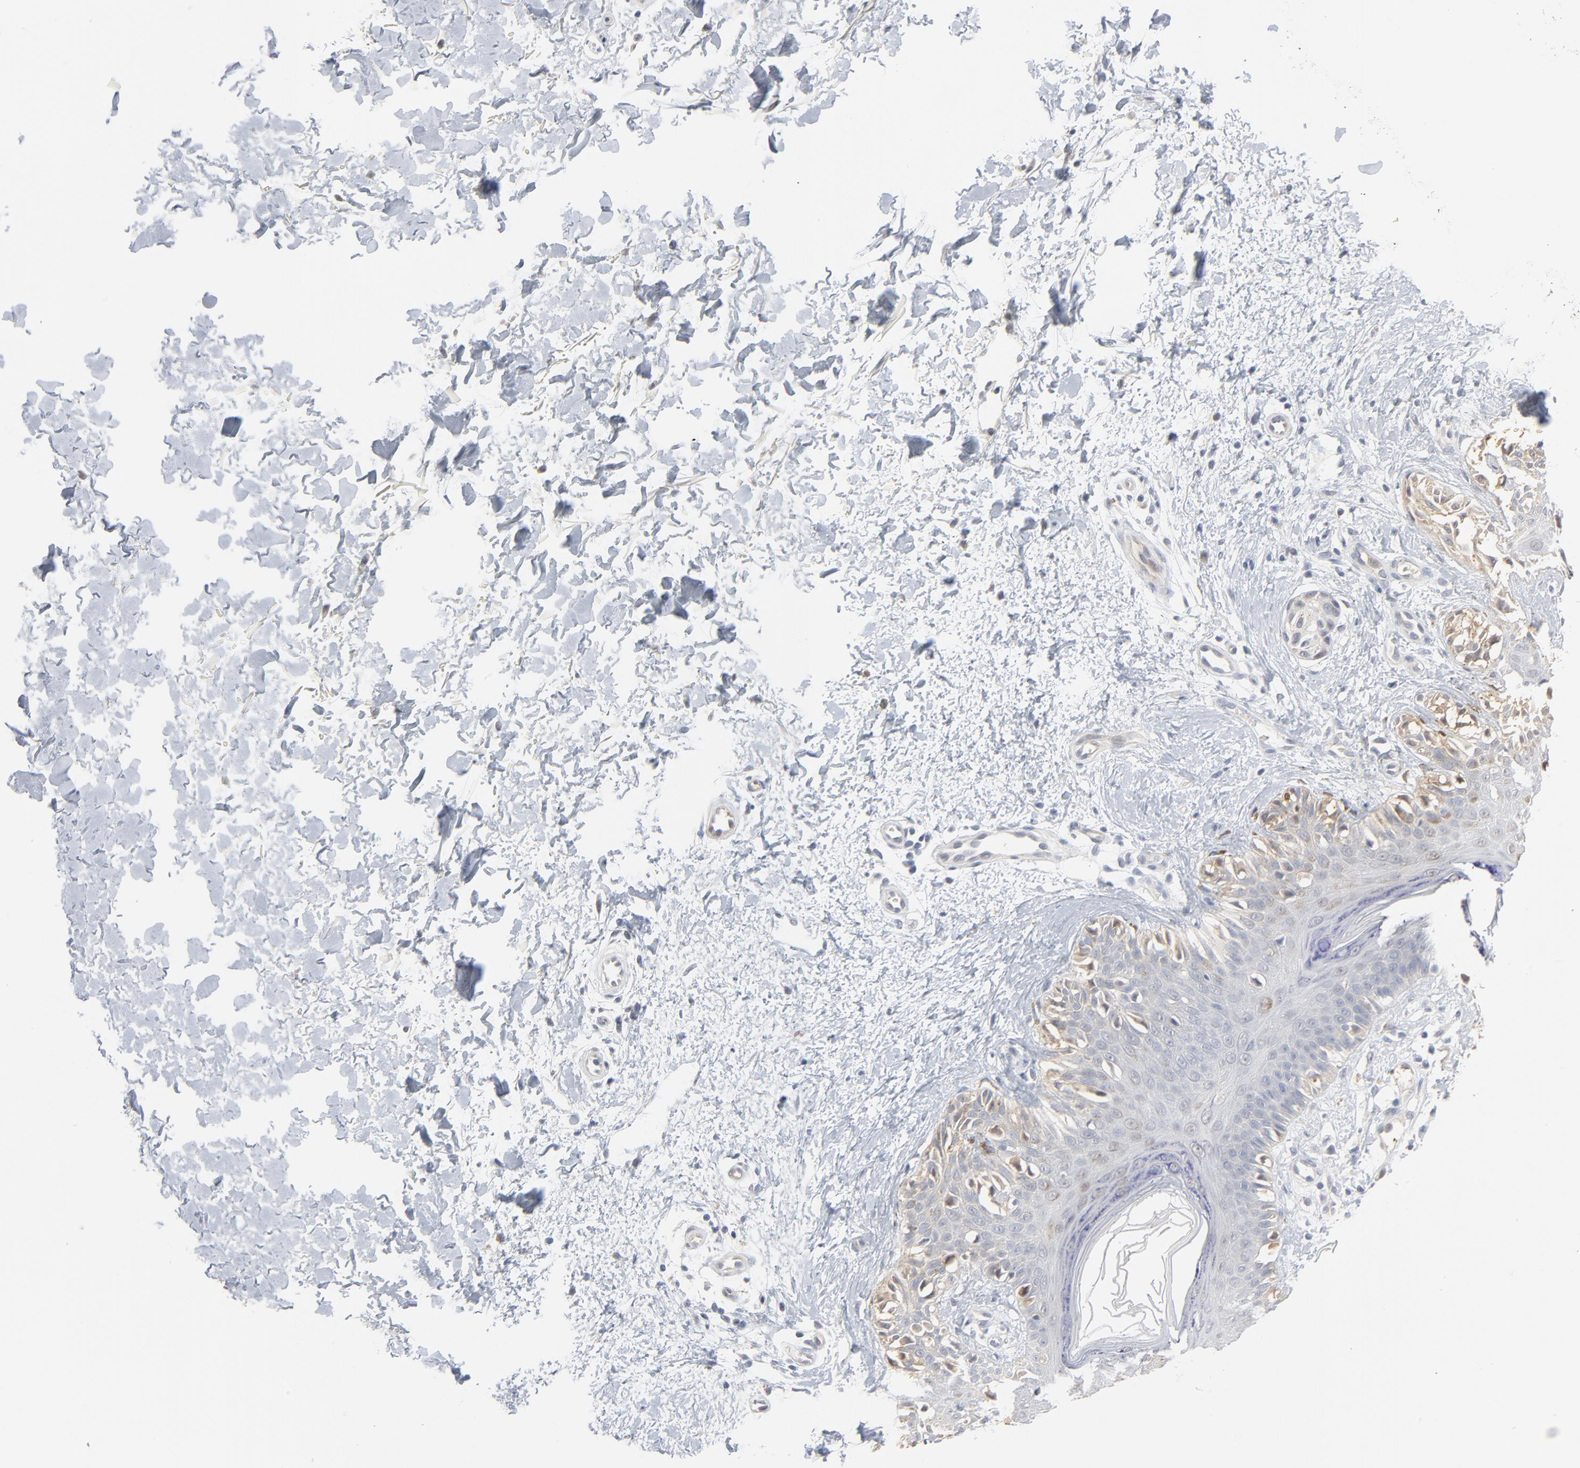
{"staining": {"intensity": "weak", "quantity": "25%-75%", "location": "cytoplasmic/membranous"}, "tissue": "melanoma", "cell_type": "Tumor cells", "image_type": "cancer", "snomed": [{"axis": "morphology", "description": "Normal tissue, NOS"}, {"axis": "morphology", "description": "Malignant melanoma, NOS"}, {"axis": "topography", "description": "Skin"}], "caption": "A low amount of weak cytoplasmic/membranous staining is seen in approximately 25%-75% of tumor cells in melanoma tissue. Nuclei are stained in blue.", "gene": "EPCAM", "patient": {"sex": "male", "age": 83}}